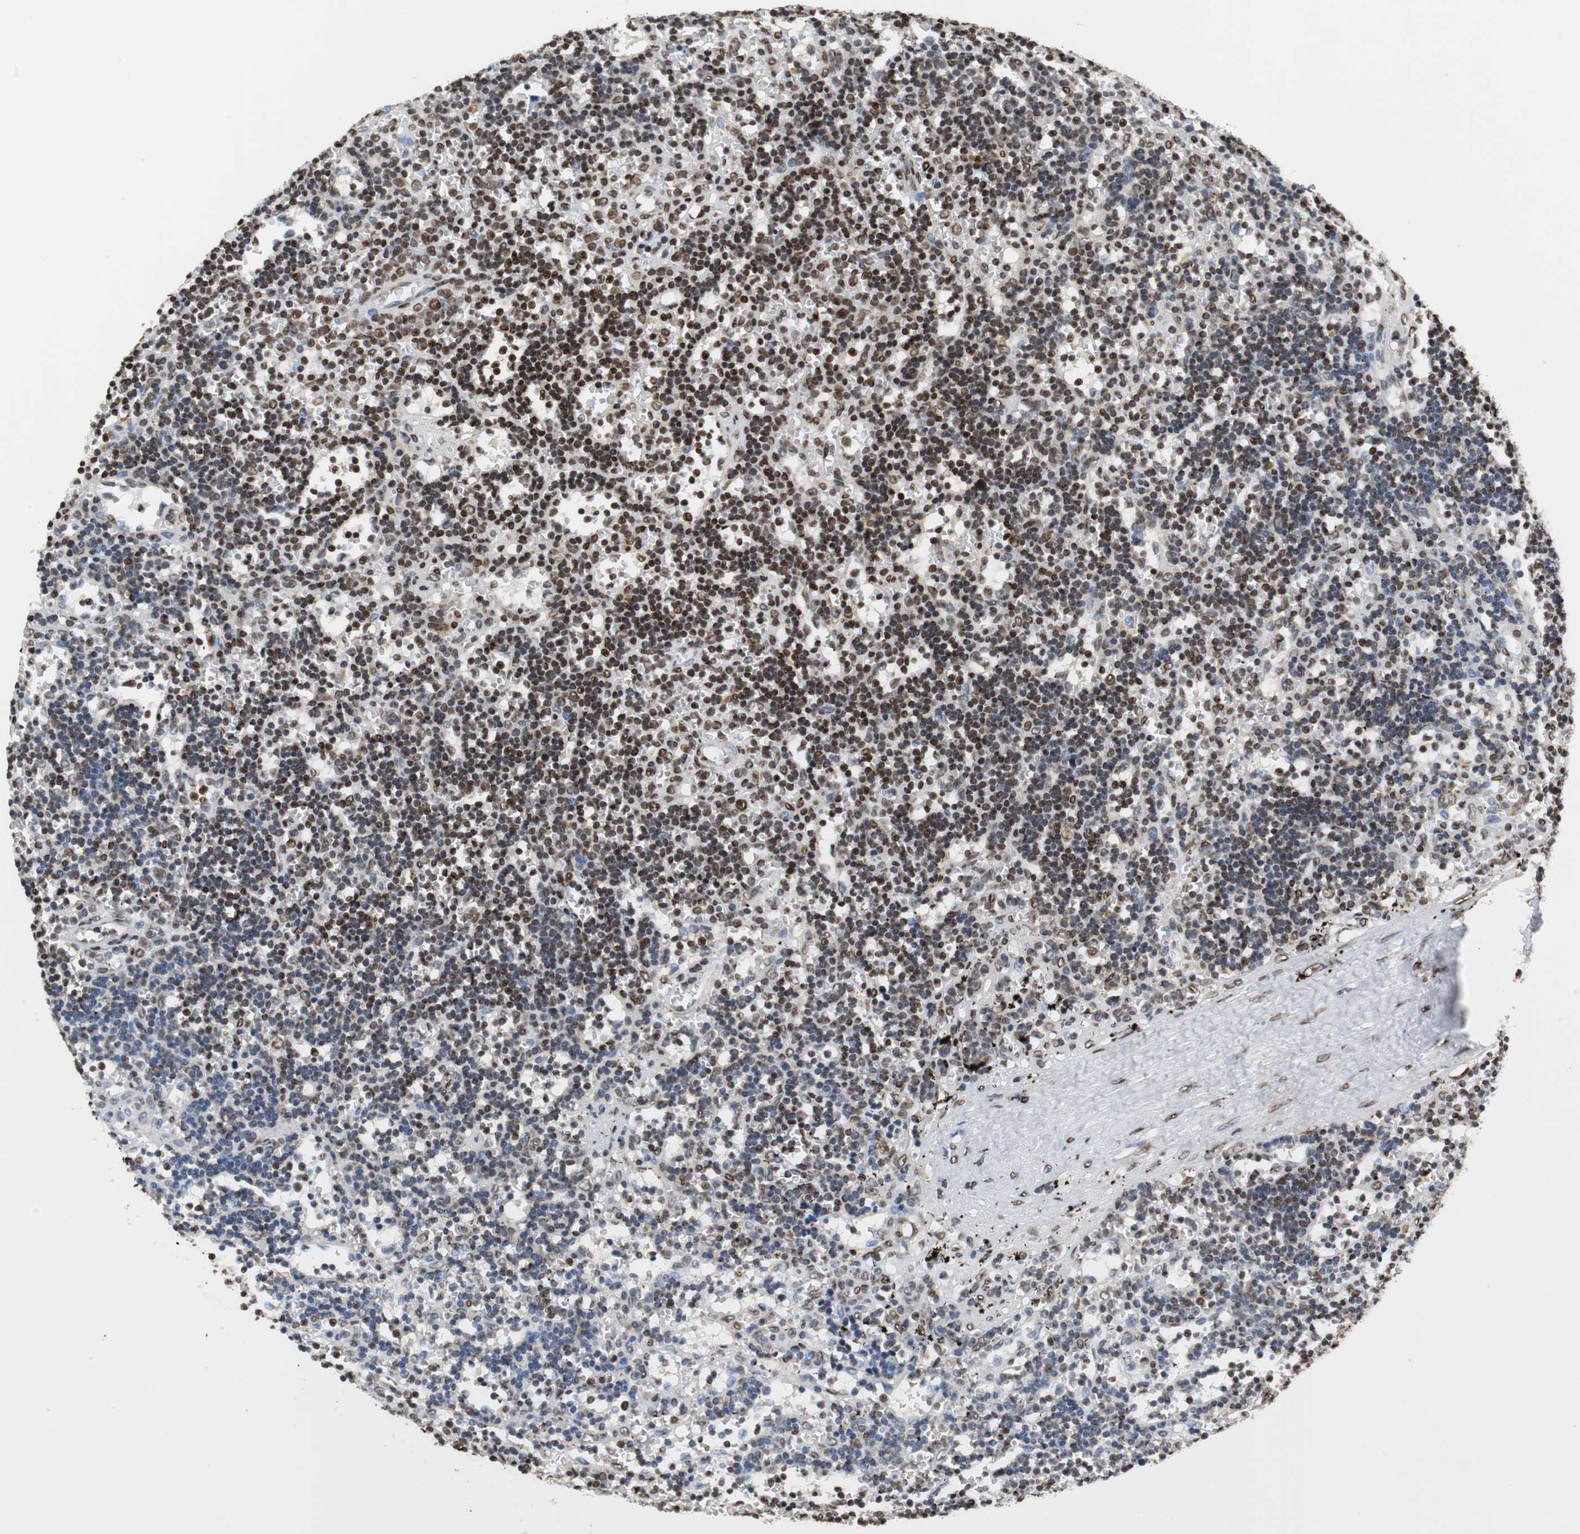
{"staining": {"intensity": "moderate", "quantity": "25%-75%", "location": "nuclear"}, "tissue": "lymphoma", "cell_type": "Tumor cells", "image_type": "cancer", "snomed": [{"axis": "morphology", "description": "Malignant lymphoma, non-Hodgkin's type, Low grade"}, {"axis": "topography", "description": "Spleen"}], "caption": "Immunohistochemistry image of human malignant lymphoma, non-Hodgkin's type (low-grade) stained for a protein (brown), which shows medium levels of moderate nuclear staining in about 25%-75% of tumor cells.", "gene": "HDAC1", "patient": {"sex": "male", "age": 60}}